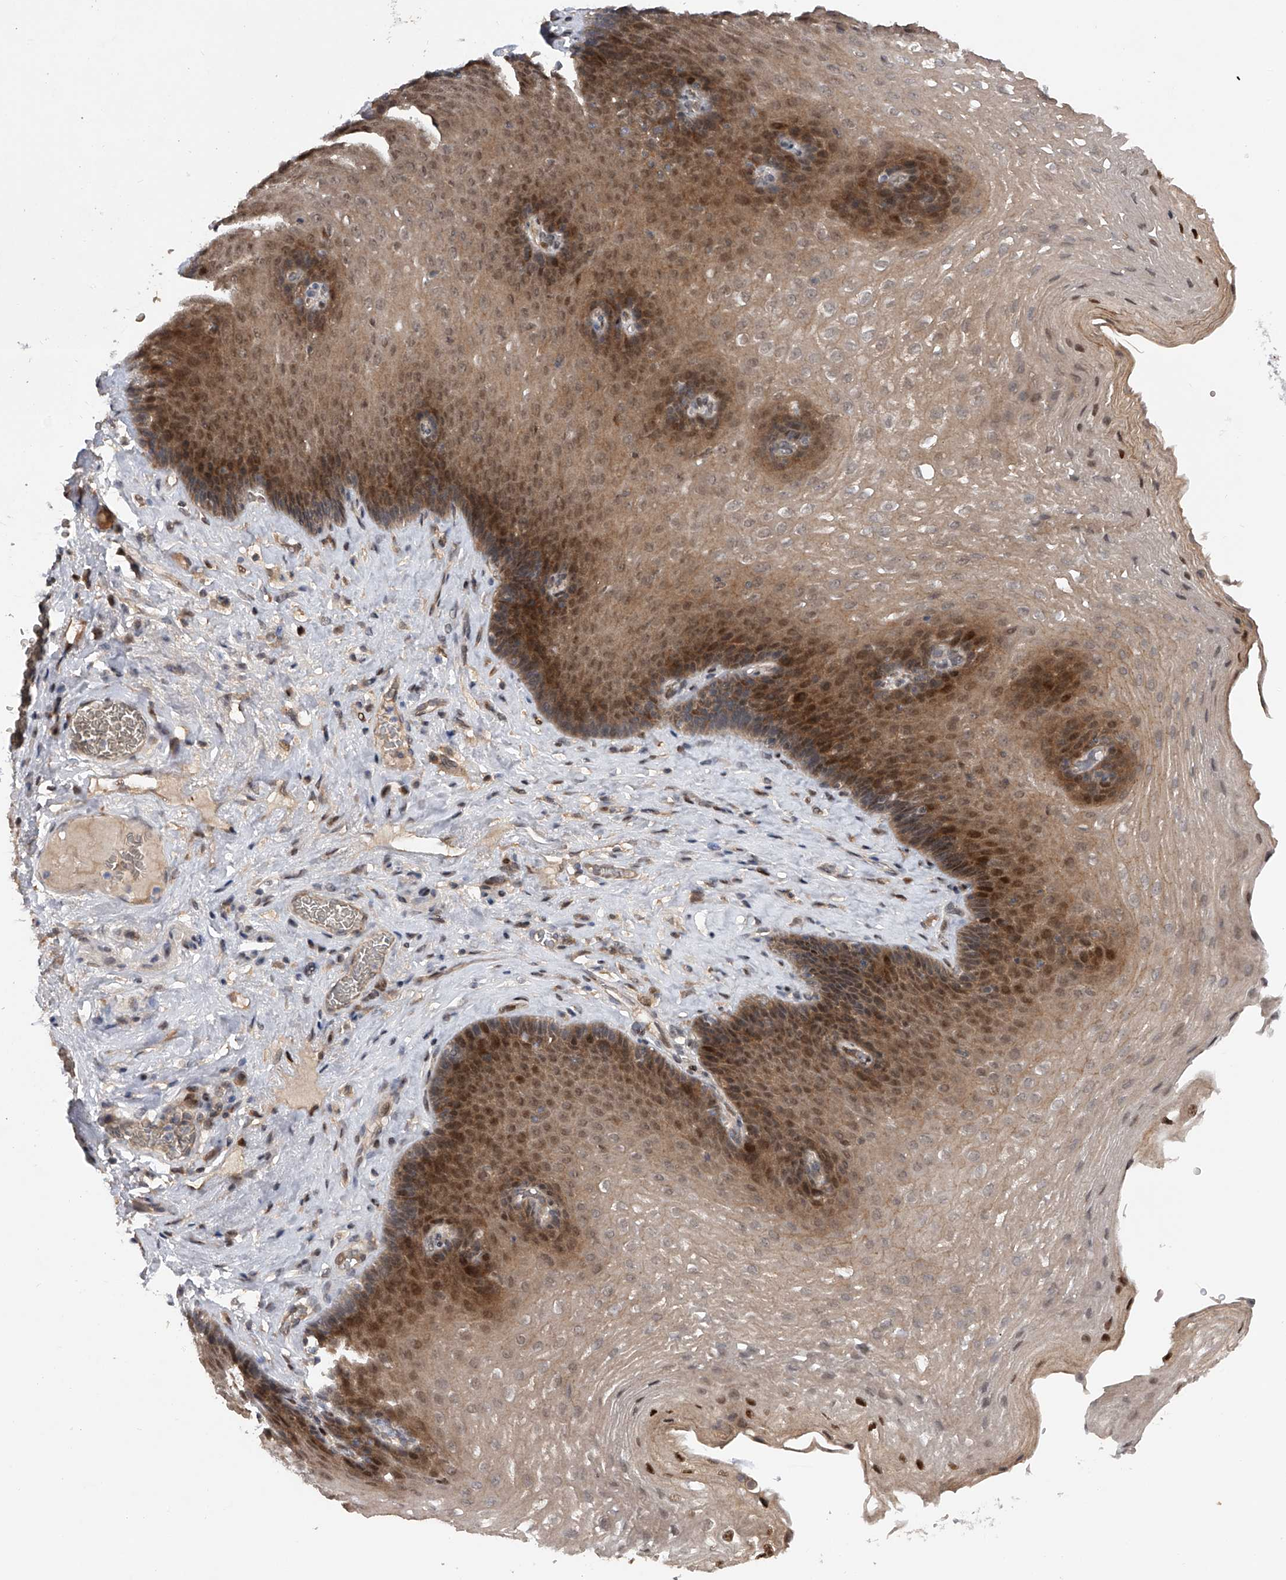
{"staining": {"intensity": "moderate", "quantity": "25%-75%", "location": "cytoplasmic/membranous,nuclear"}, "tissue": "esophagus", "cell_type": "Squamous epithelial cells", "image_type": "normal", "snomed": [{"axis": "morphology", "description": "Normal tissue, NOS"}, {"axis": "topography", "description": "Esophagus"}], "caption": "Squamous epithelial cells show medium levels of moderate cytoplasmic/membranous,nuclear positivity in about 25%-75% of cells in unremarkable human esophagus. The staining is performed using DAB brown chromogen to label protein expression. The nuclei are counter-stained blue using hematoxylin.", "gene": "RWDD2A", "patient": {"sex": "female", "age": 66}}